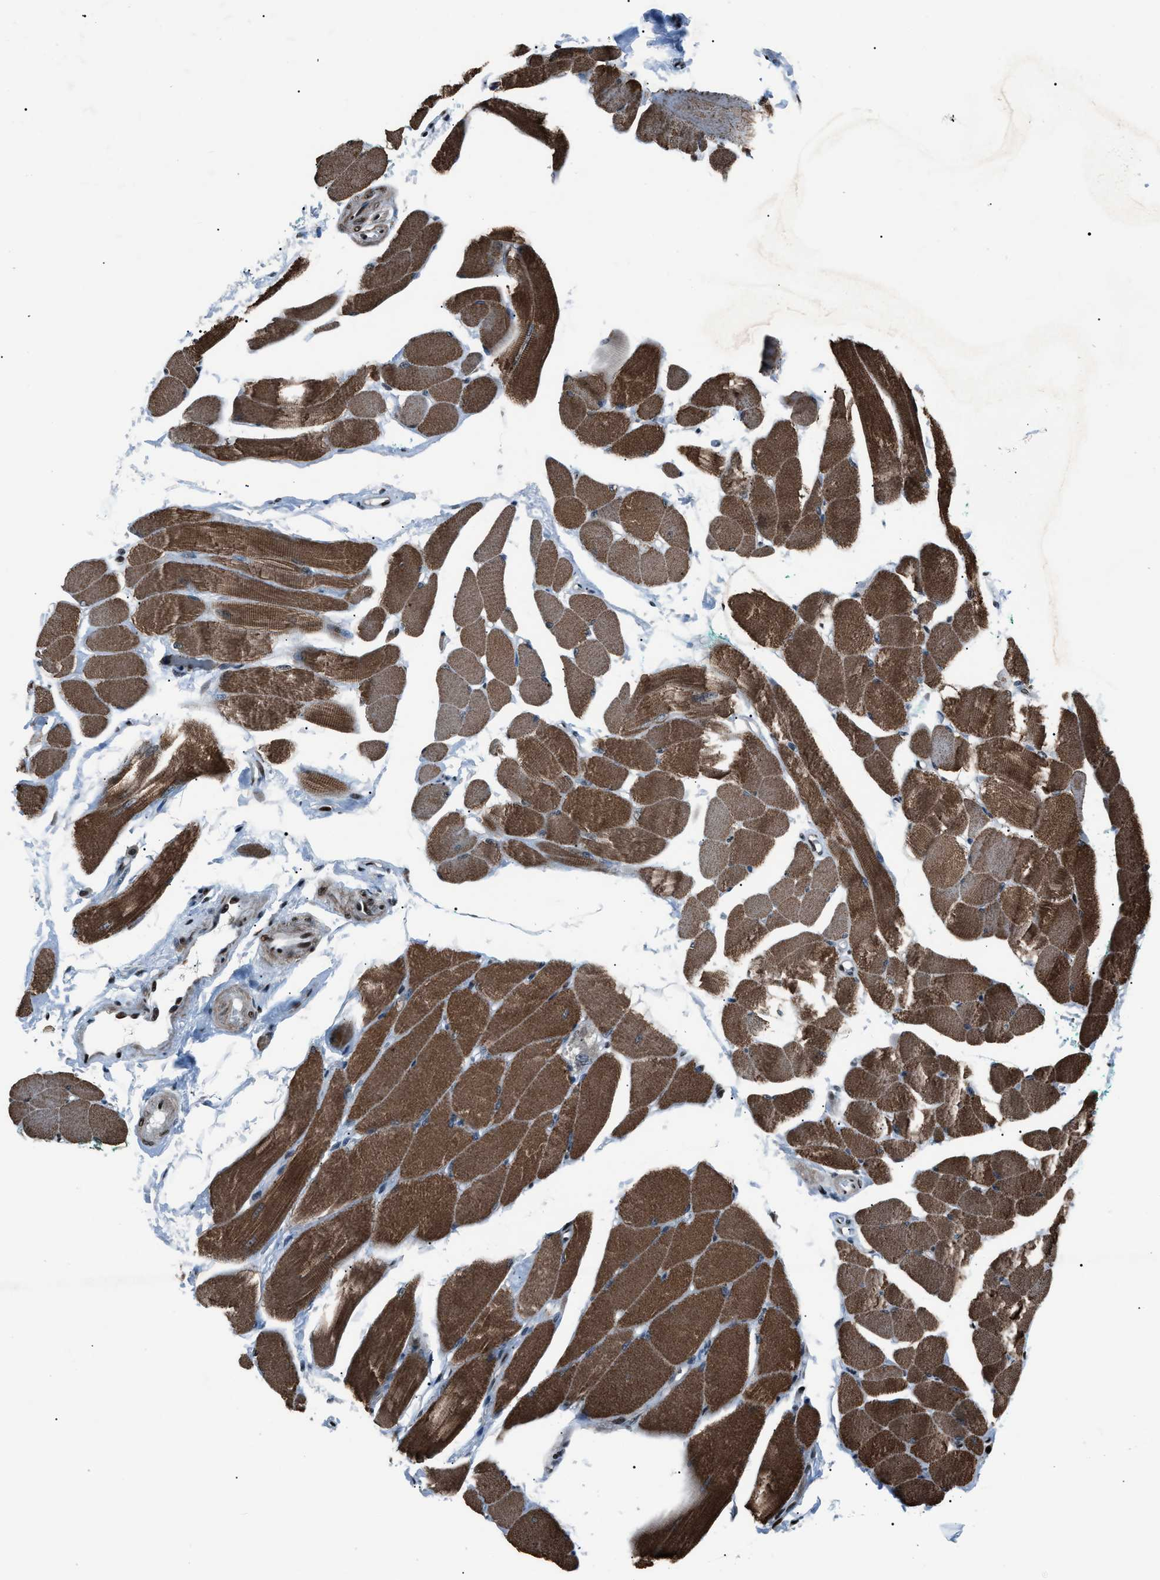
{"staining": {"intensity": "strong", "quantity": ">75%", "location": "cytoplasmic/membranous"}, "tissue": "skeletal muscle", "cell_type": "Myocytes", "image_type": "normal", "snomed": [{"axis": "morphology", "description": "Normal tissue, NOS"}, {"axis": "topography", "description": "Skeletal muscle"}, {"axis": "topography", "description": "Peripheral nerve tissue"}], "caption": "Benign skeletal muscle was stained to show a protein in brown. There is high levels of strong cytoplasmic/membranous expression in about >75% of myocytes.", "gene": "PRKX", "patient": {"sex": "female", "age": 84}}